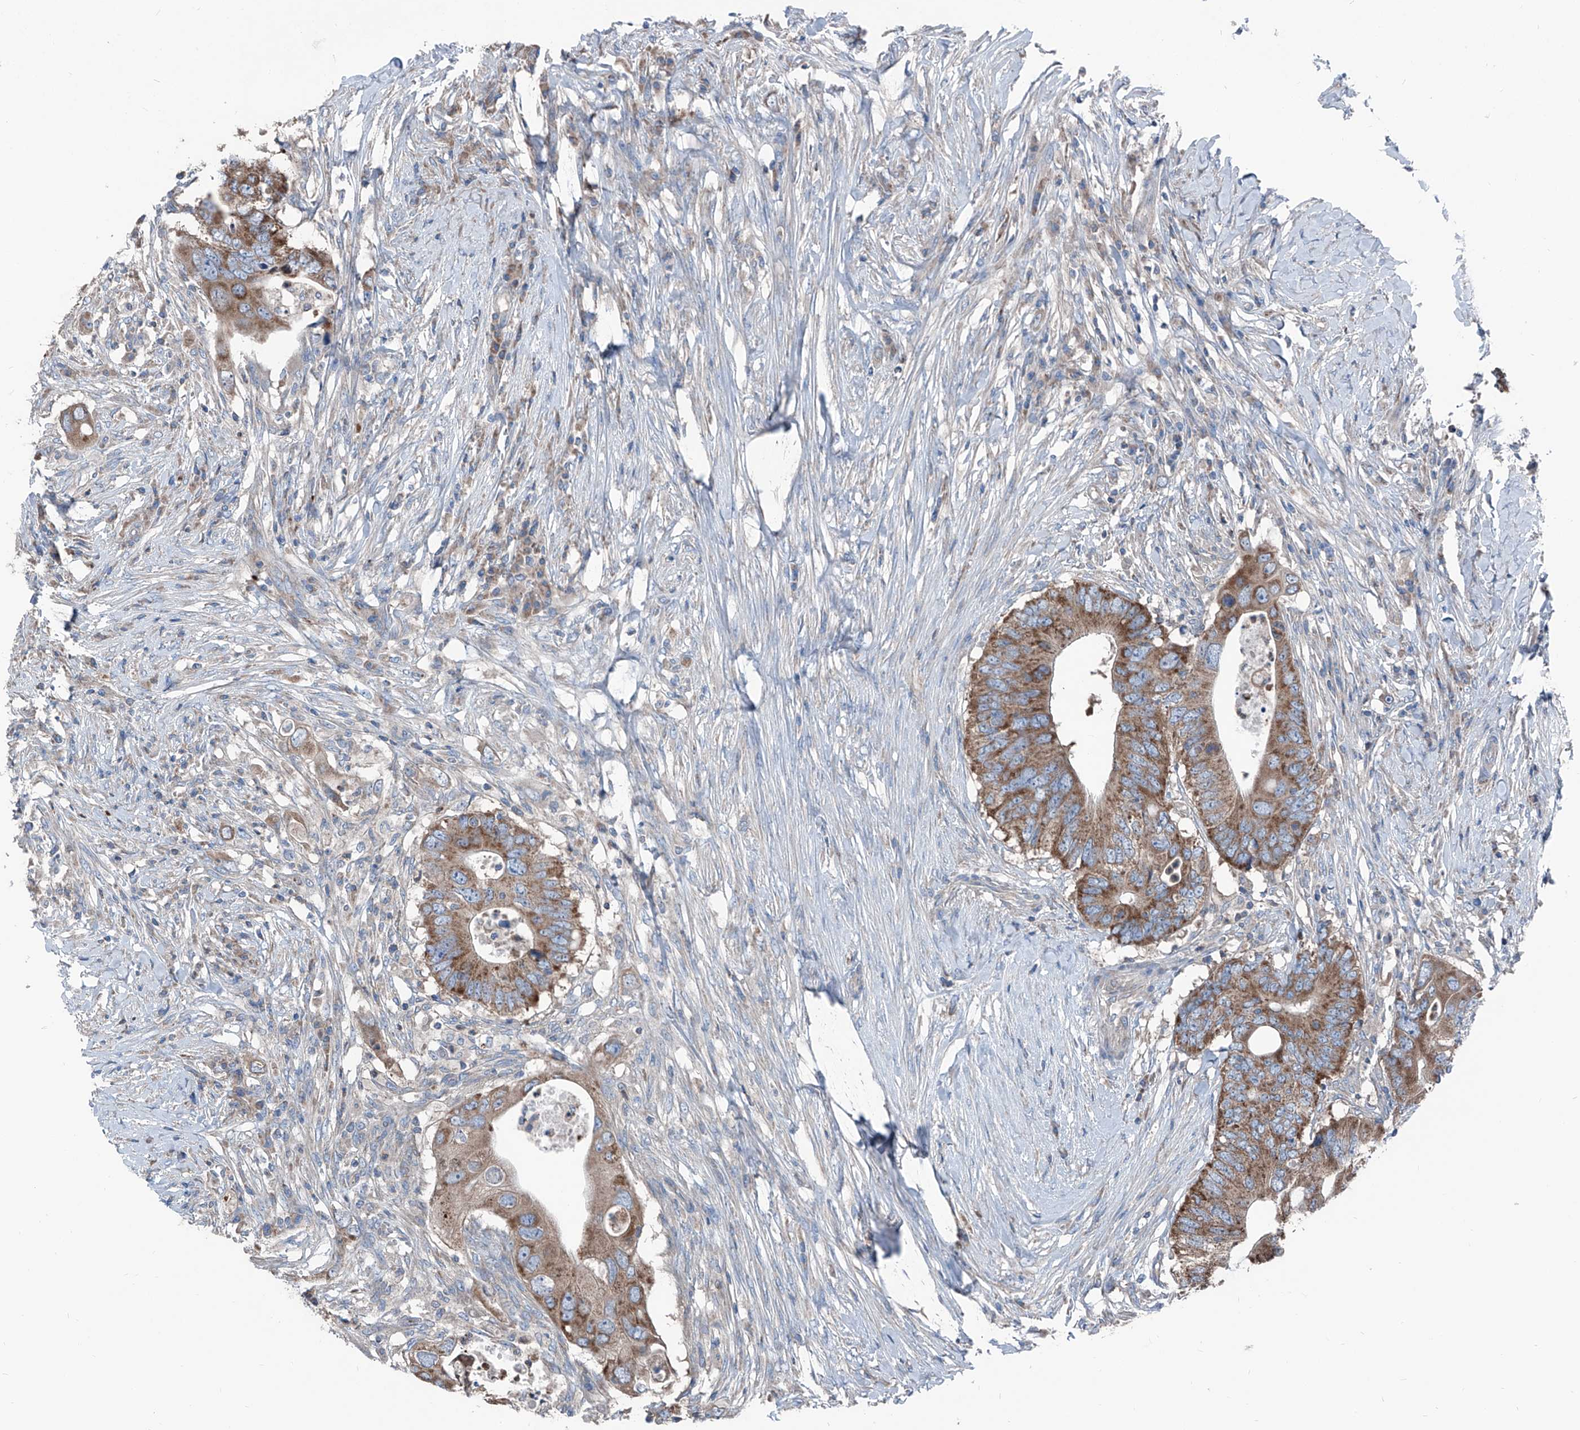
{"staining": {"intensity": "strong", "quantity": ">75%", "location": "cytoplasmic/membranous"}, "tissue": "colorectal cancer", "cell_type": "Tumor cells", "image_type": "cancer", "snomed": [{"axis": "morphology", "description": "Adenocarcinoma, NOS"}, {"axis": "topography", "description": "Colon"}], "caption": "An image of adenocarcinoma (colorectal) stained for a protein demonstrates strong cytoplasmic/membranous brown staining in tumor cells. The protein is shown in brown color, while the nuclei are stained blue.", "gene": "GPAT3", "patient": {"sex": "male", "age": 71}}